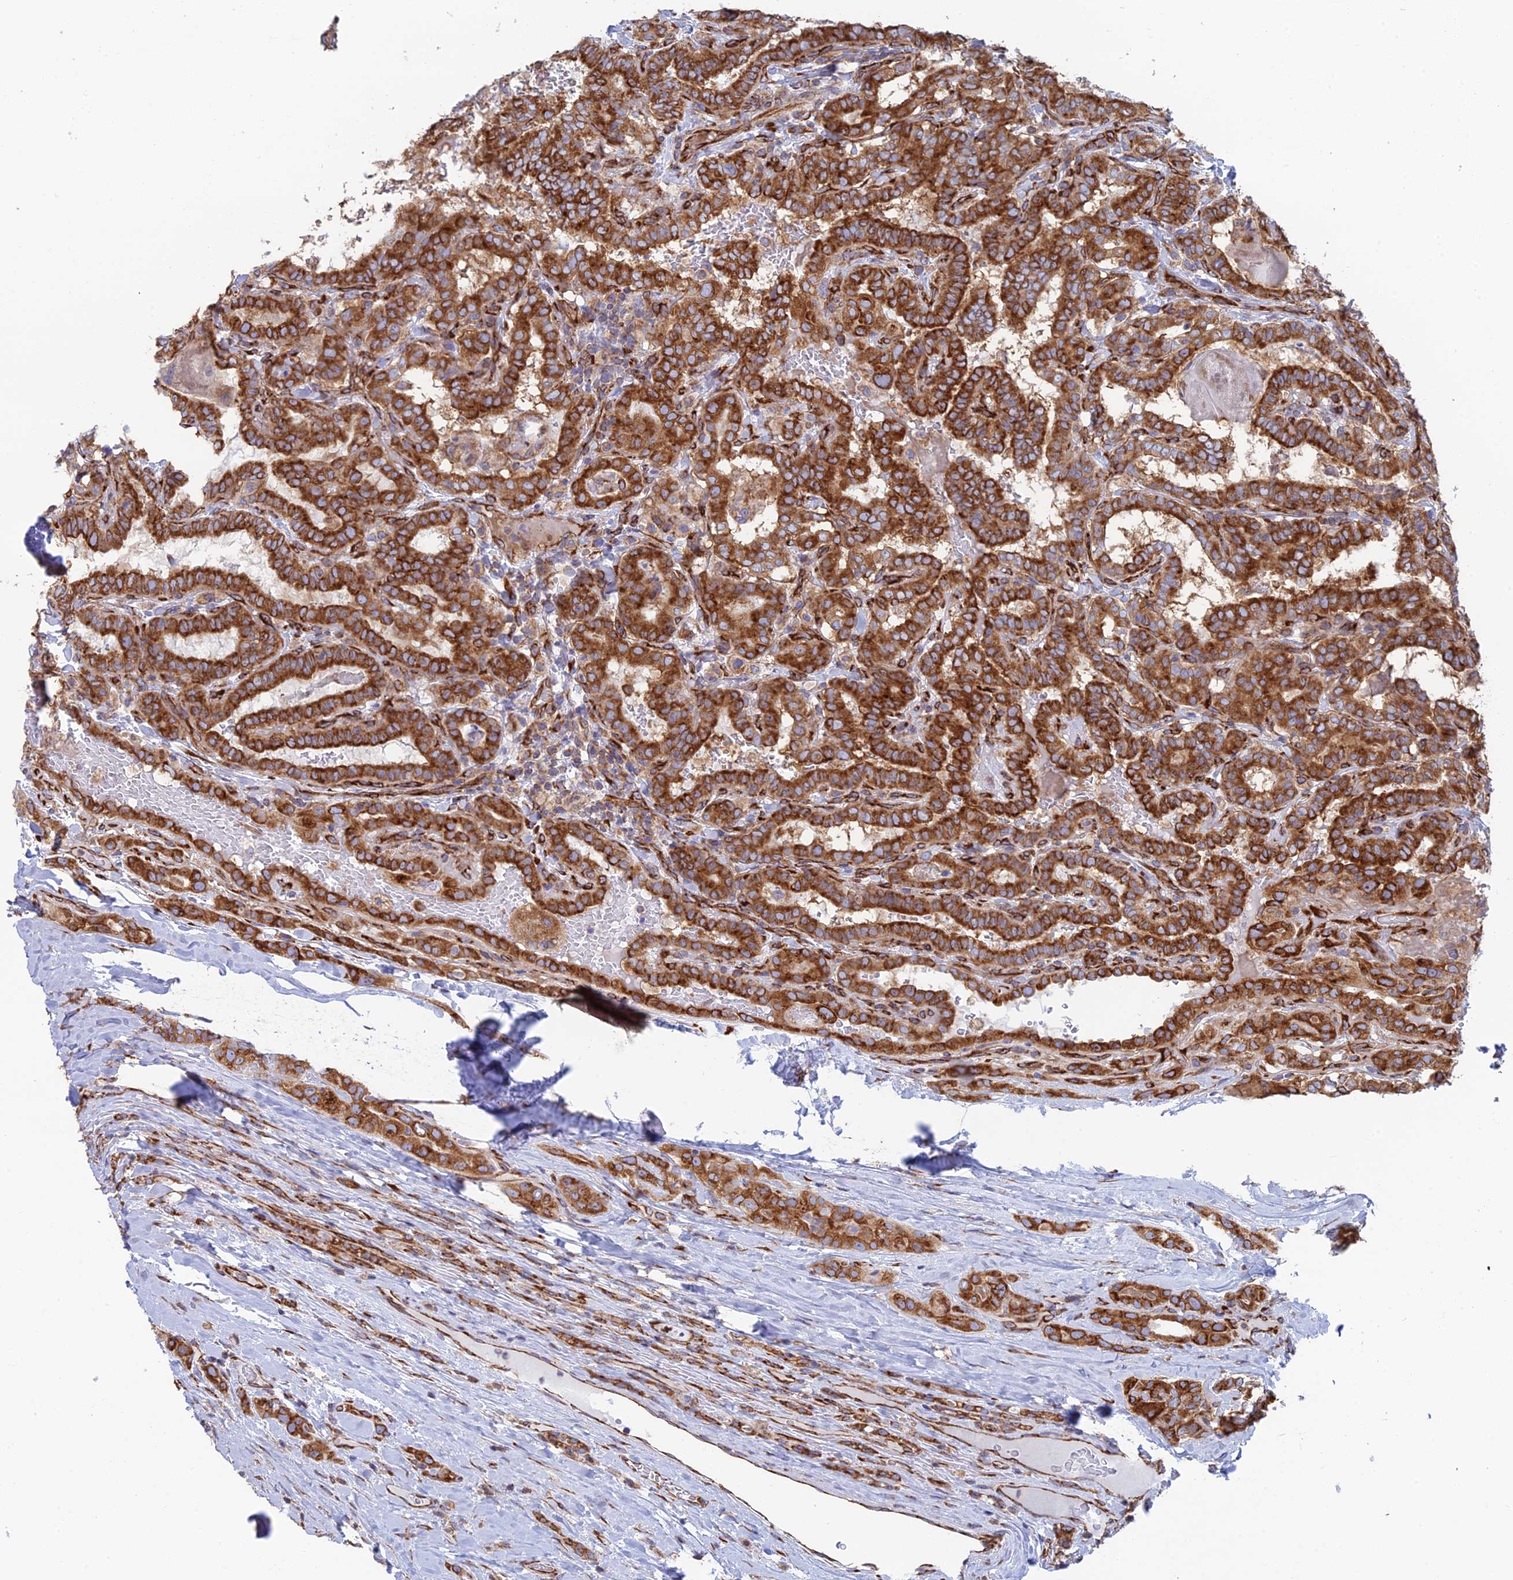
{"staining": {"intensity": "strong", "quantity": ">75%", "location": "cytoplasmic/membranous"}, "tissue": "thyroid cancer", "cell_type": "Tumor cells", "image_type": "cancer", "snomed": [{"axis": "morphology", "description": "Papillary adenocarcinoma, NOS"}, {"axis": "topography", "description": "Thyroid gland"}], "caption": "Immunohistochemistry (IHC) of human thyroid papillary adenocarcinoma displays high levels of strong cytoplasmic/membranous positivity in approximately >75% of tumor cells.", "gene": "CCDC69", "patient": {"sex": "female", "age": 72}}